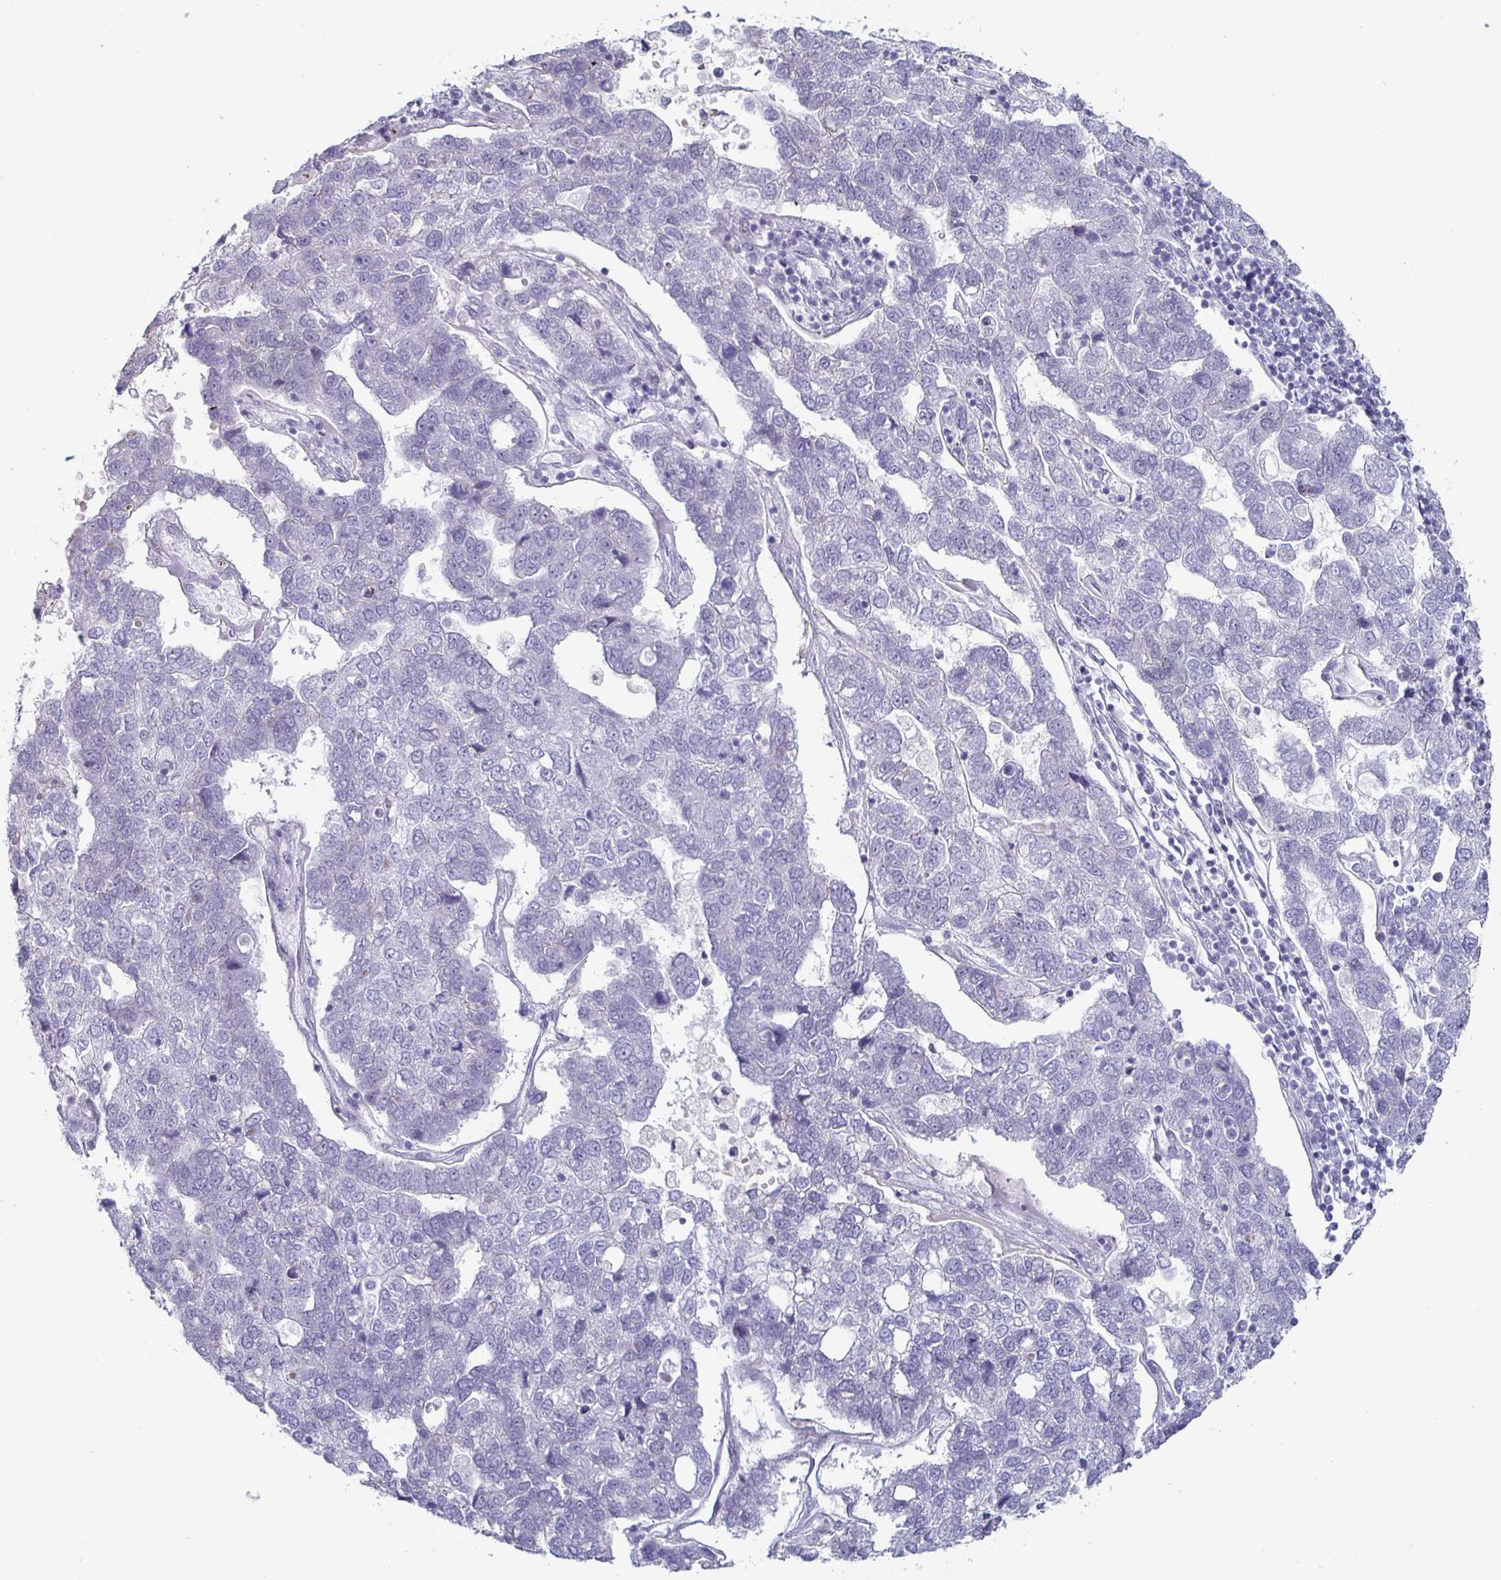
{"staining": {"intensity": "negative", "quantity": "none", "location": "none"}, "tissue": "pancreatic cancer", "cell_type": "Tumor cells", "image_type": "cancer", "snomed": [{"axis": "morphology", "description": "Adenocarcinoma, NOS"}, {"axis": "topography", "description": "Pancreas"}], "caption": "Protein analysis of pancreatic cancer (adenocarcinoma) reveals no significant expression in tumor cells. Nuclei are stained in blue.", "gene": "OOSP2", "patient": {"sex": "female", "age": 61}}